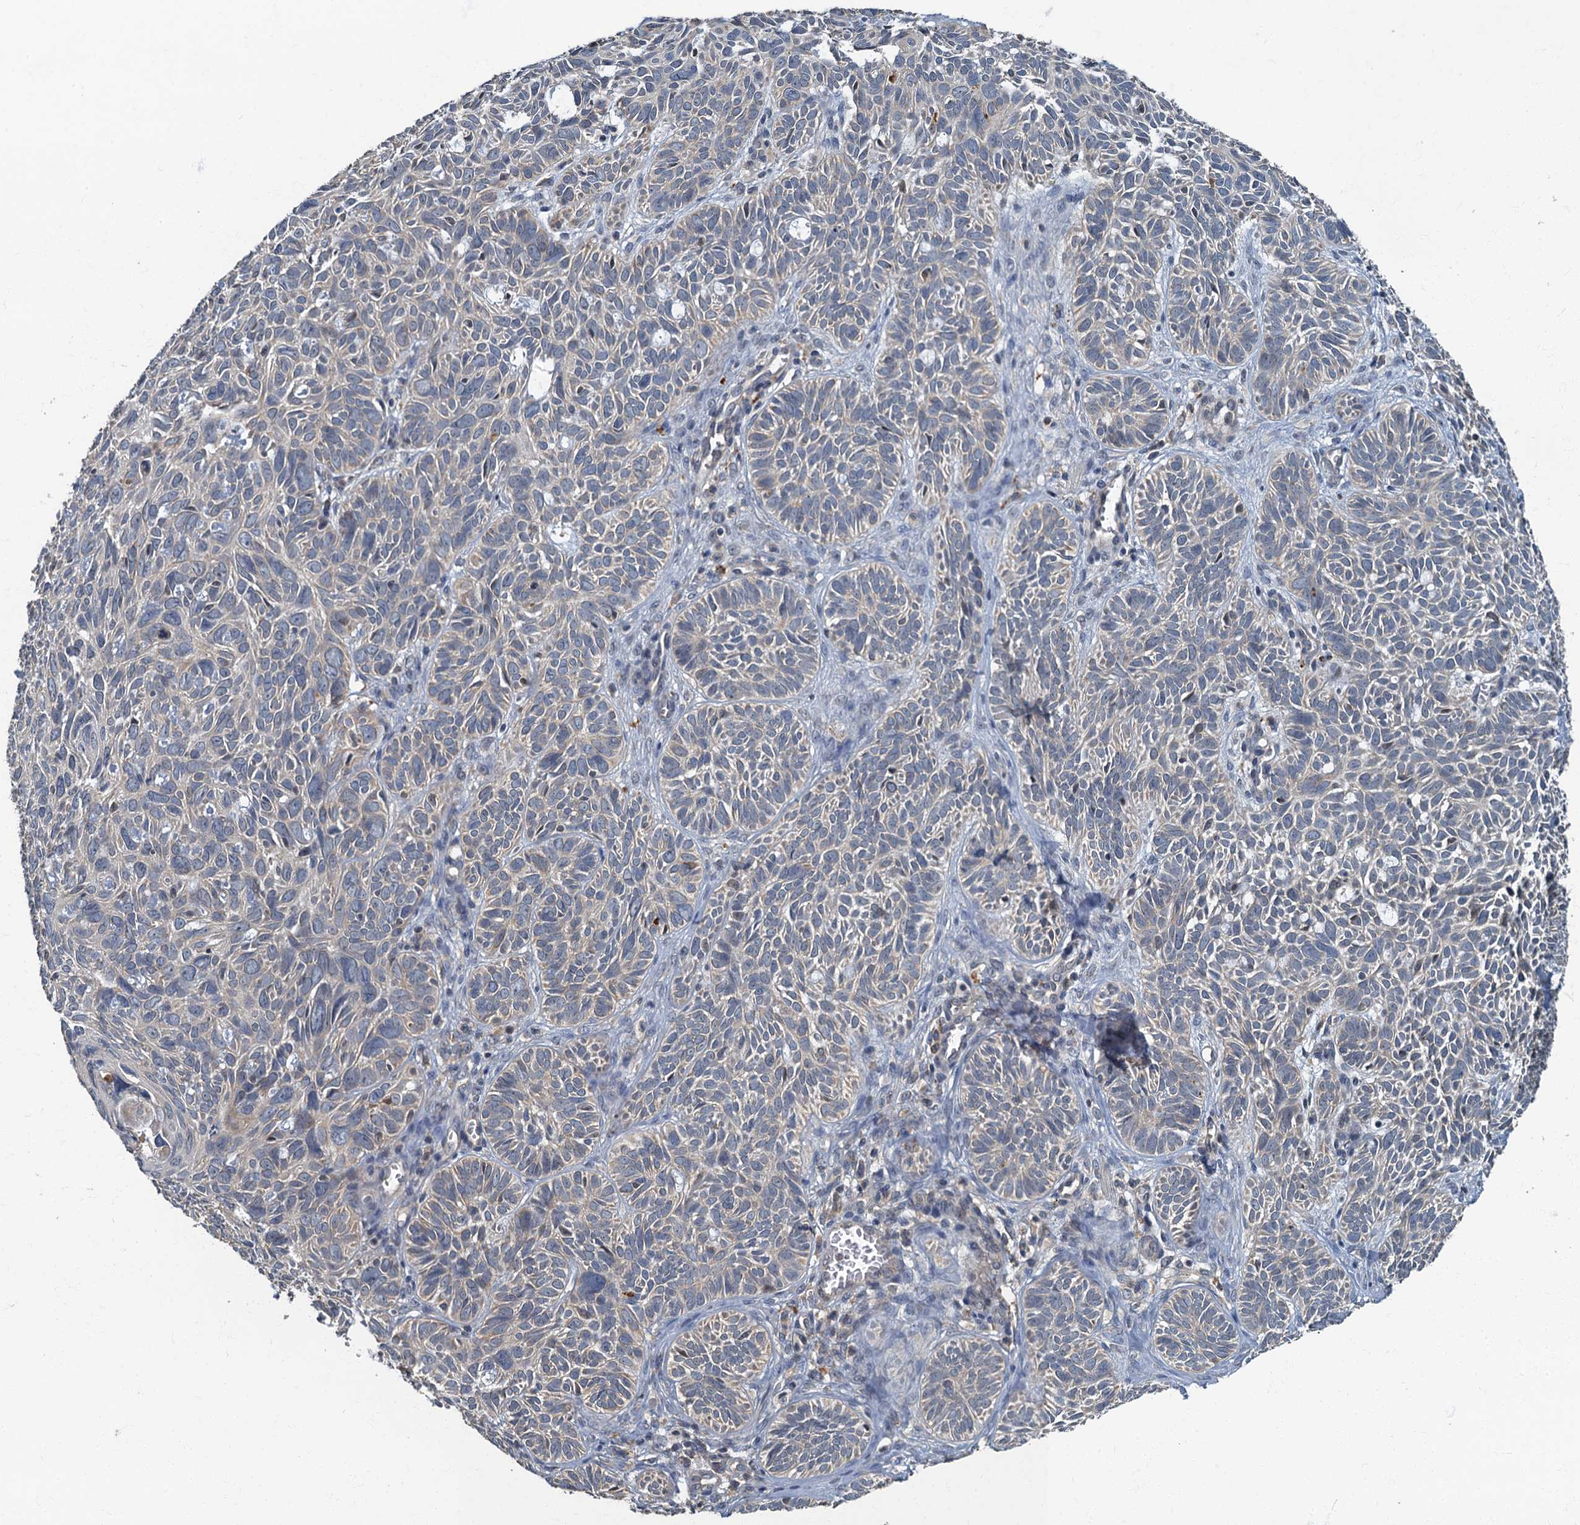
{"staining": {"intensity": "negative", "quantity": "none", "location": "none"}, "tissue": "skin cancer", "cell_type": "Tumor cells", "image_type": "cancer", "snomed": [{"axis": "morphology", "description": "Basal cell carcinoma"}, {"axis": "topography", "description": "Skin"}], "caption": "A photomicrograph of human skin cancer (basal cell carcinoma) is negative for staining in tumor cells.", "gene": "WDCP", "patient": {"sex": "male", "age": 69}}